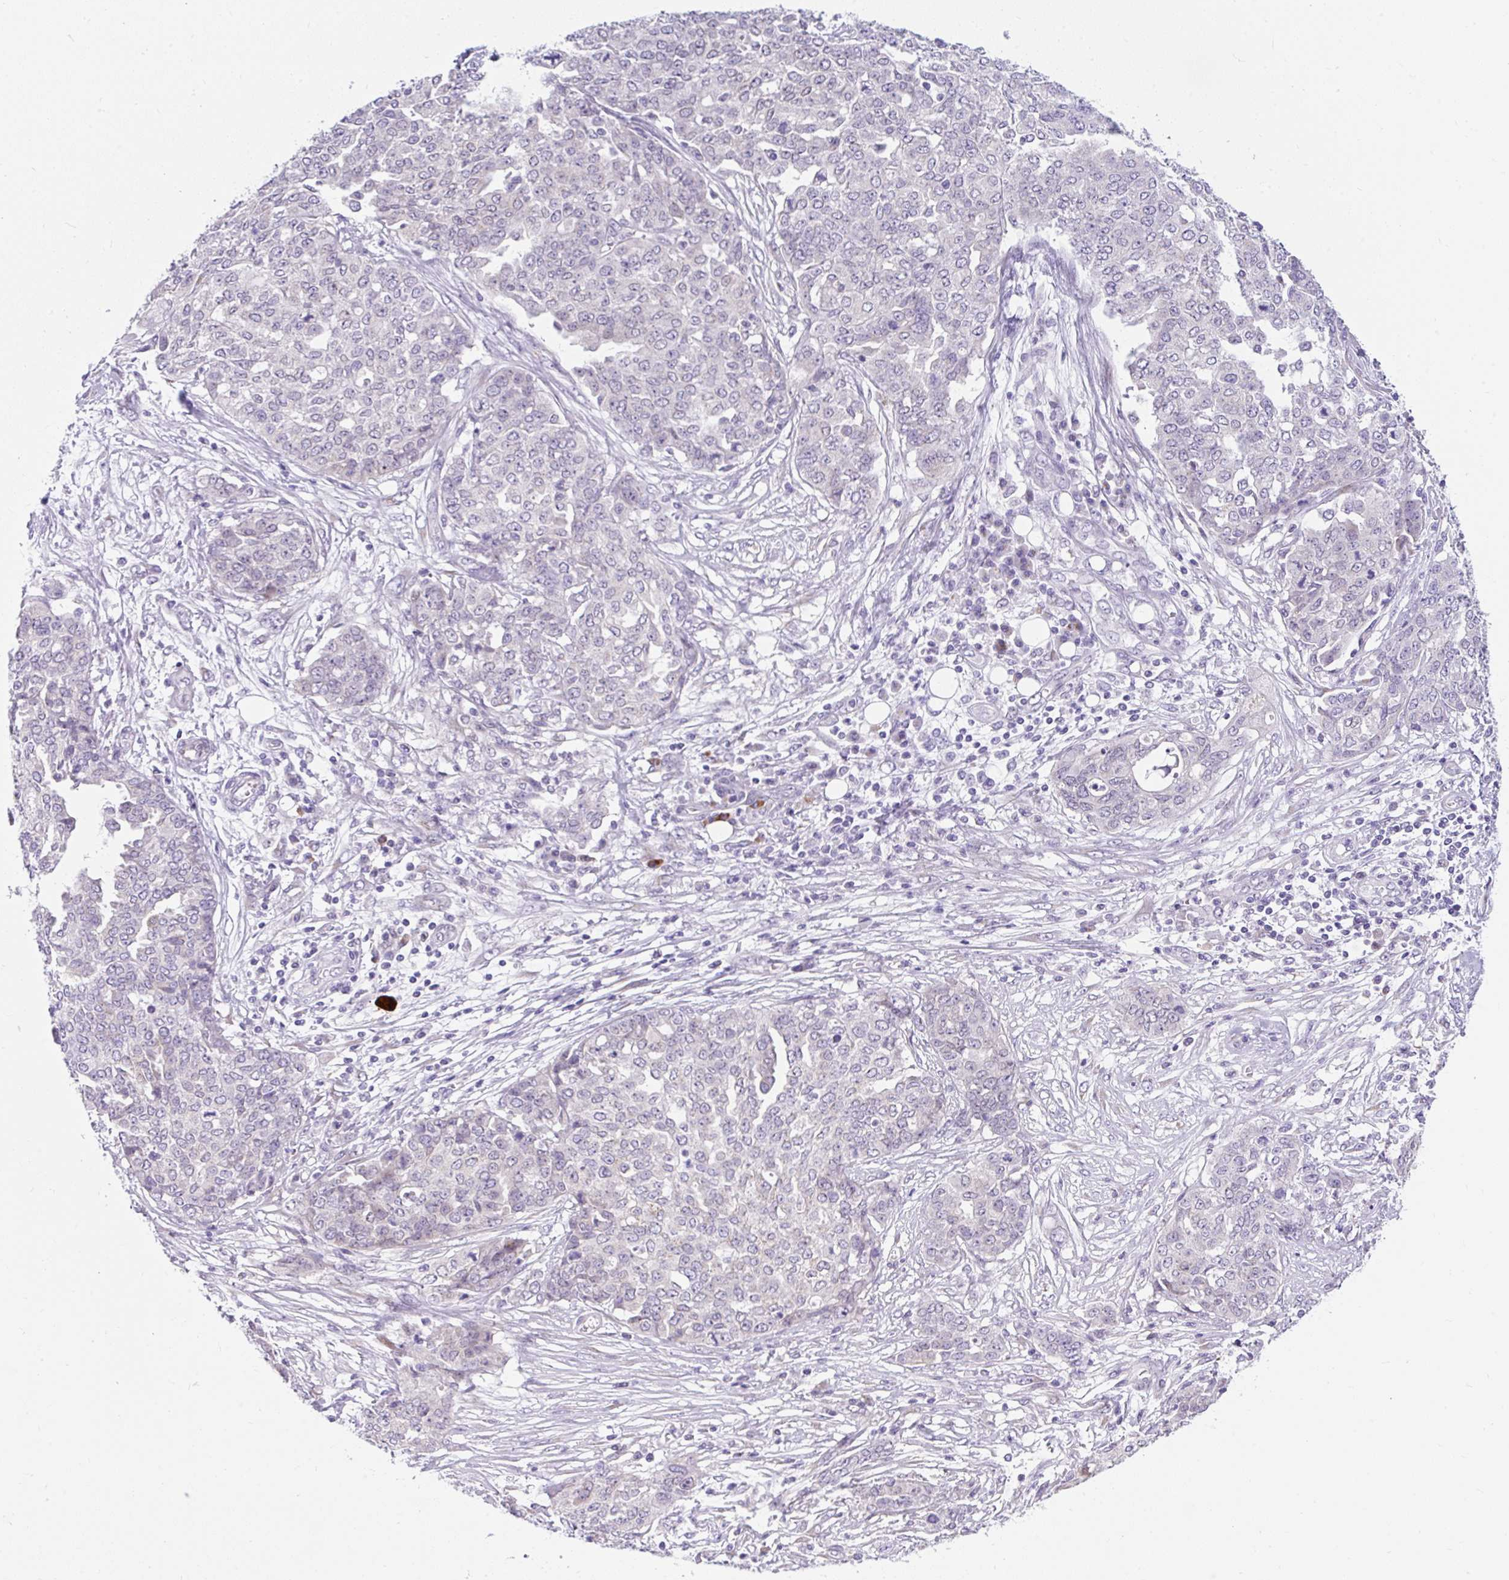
{"staining": {"intensity": "negative", "quantity": "none", "location": "none"}, "tissue": "ovarian cancer", "cell_type": "Tumor cells", "image_type": "cancer", "snomed": [{"axis": "morphology", "description": "Cystadenocarcinoma, serous, NOS"}, {"axis": "topography", "description": "Soft tissue"}, {"axis": "topography", "description": "Ovary"}], "caption": "Immunohistochemistry (IHC) photomicrograph of neoplastic tissue: human ovarian cancer stained with DAB reveals no significant protein staining in tumor cells.", "gene": "GOLGA8A", "patient": {"sex": "female", "age": 57}}